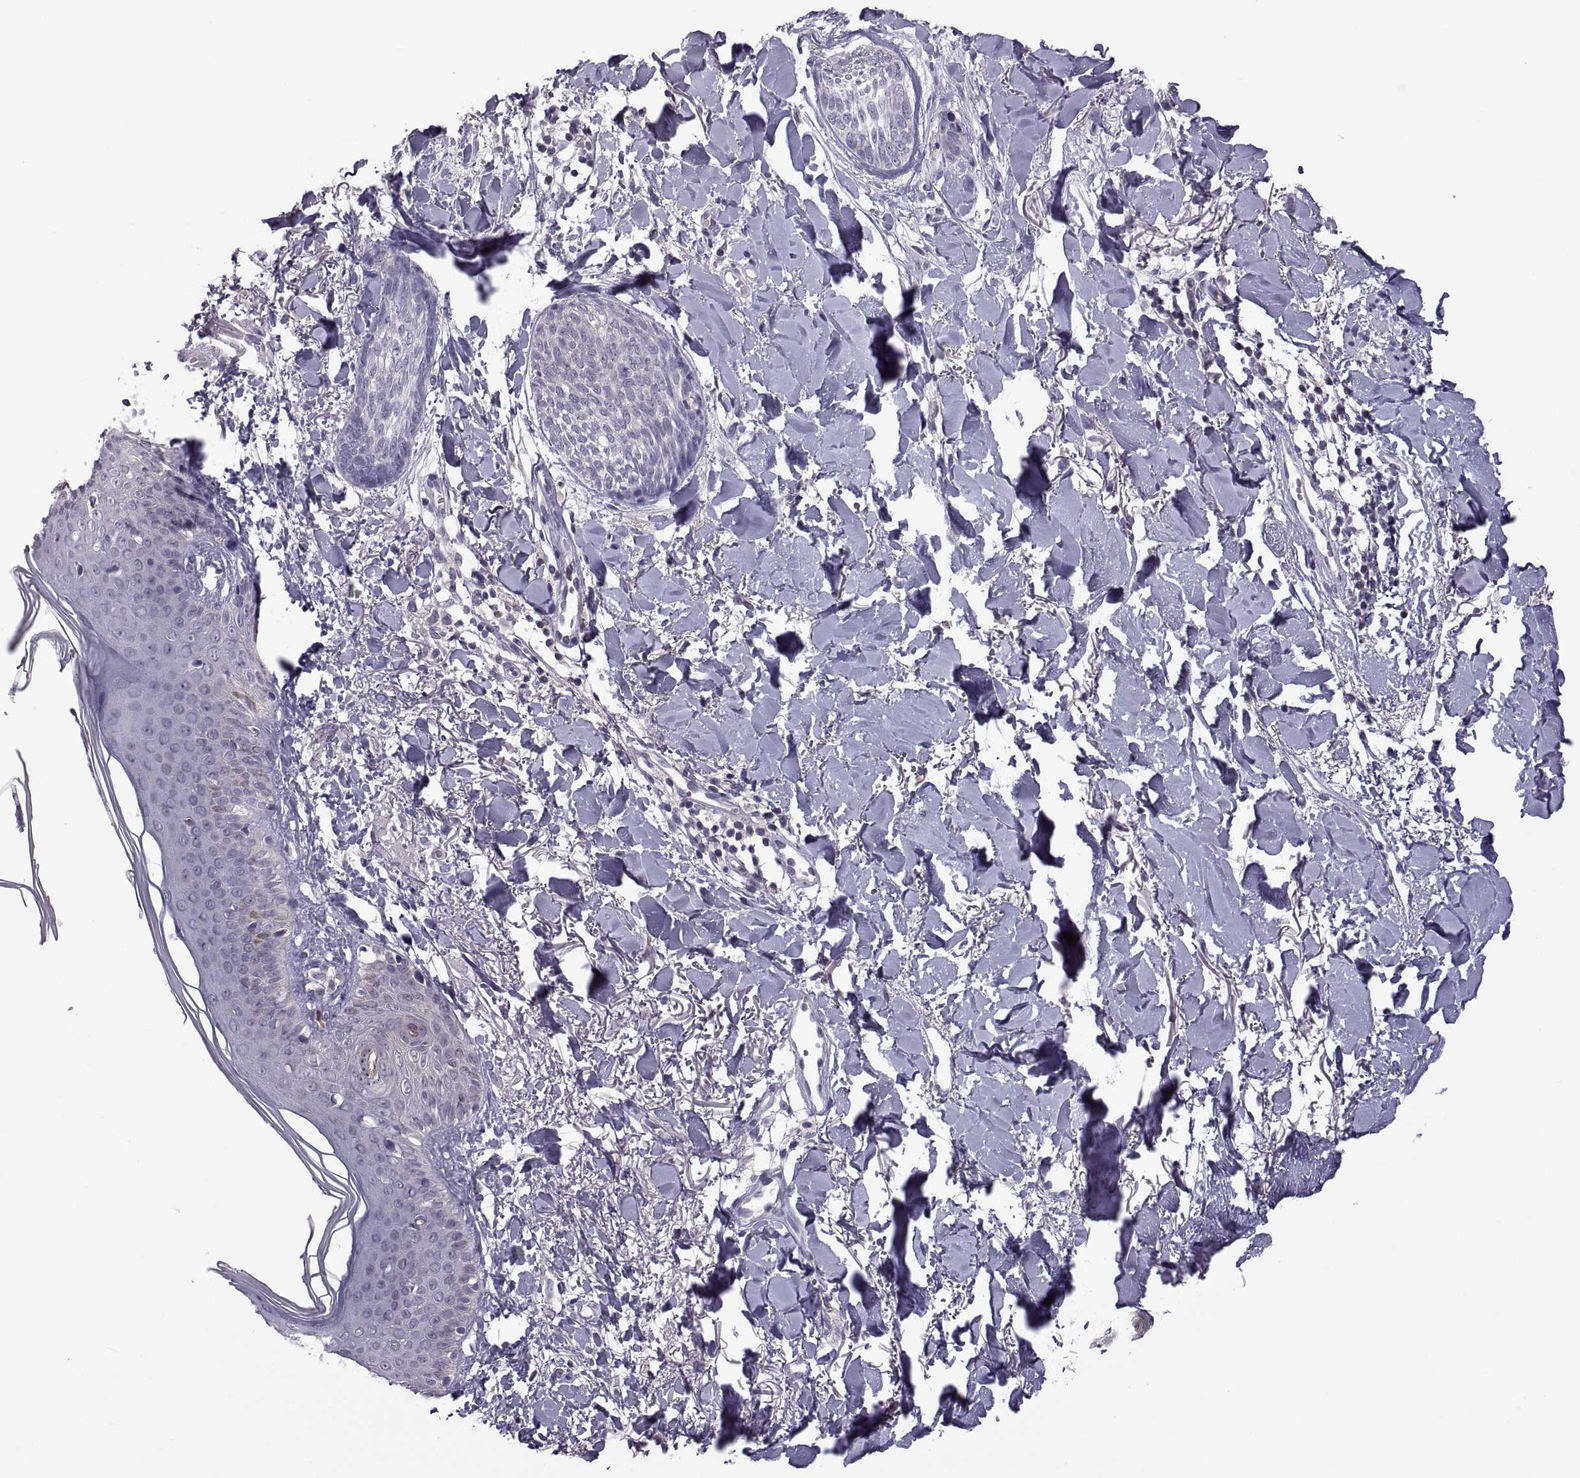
{"staining": {"intensity": "negative", "quantity": "none", "location": "none"}, "tissue": "skin cancer", "cell_type": "Tumor cells", "image_type": "cancer", "snomed": [{"axis": "morphology", "description": "Normal tissue, NOS"}, {"axis": "morphology", "description": "Basal cell carcinoma"}, {"axis": "topography", "description": "Skin"}], "caption": "Photomicrograph shows no protein expression in tumor cells of skin cancer tissue.", "gene": "FGF9", "patient": {"sex": "male", "age": 84}}